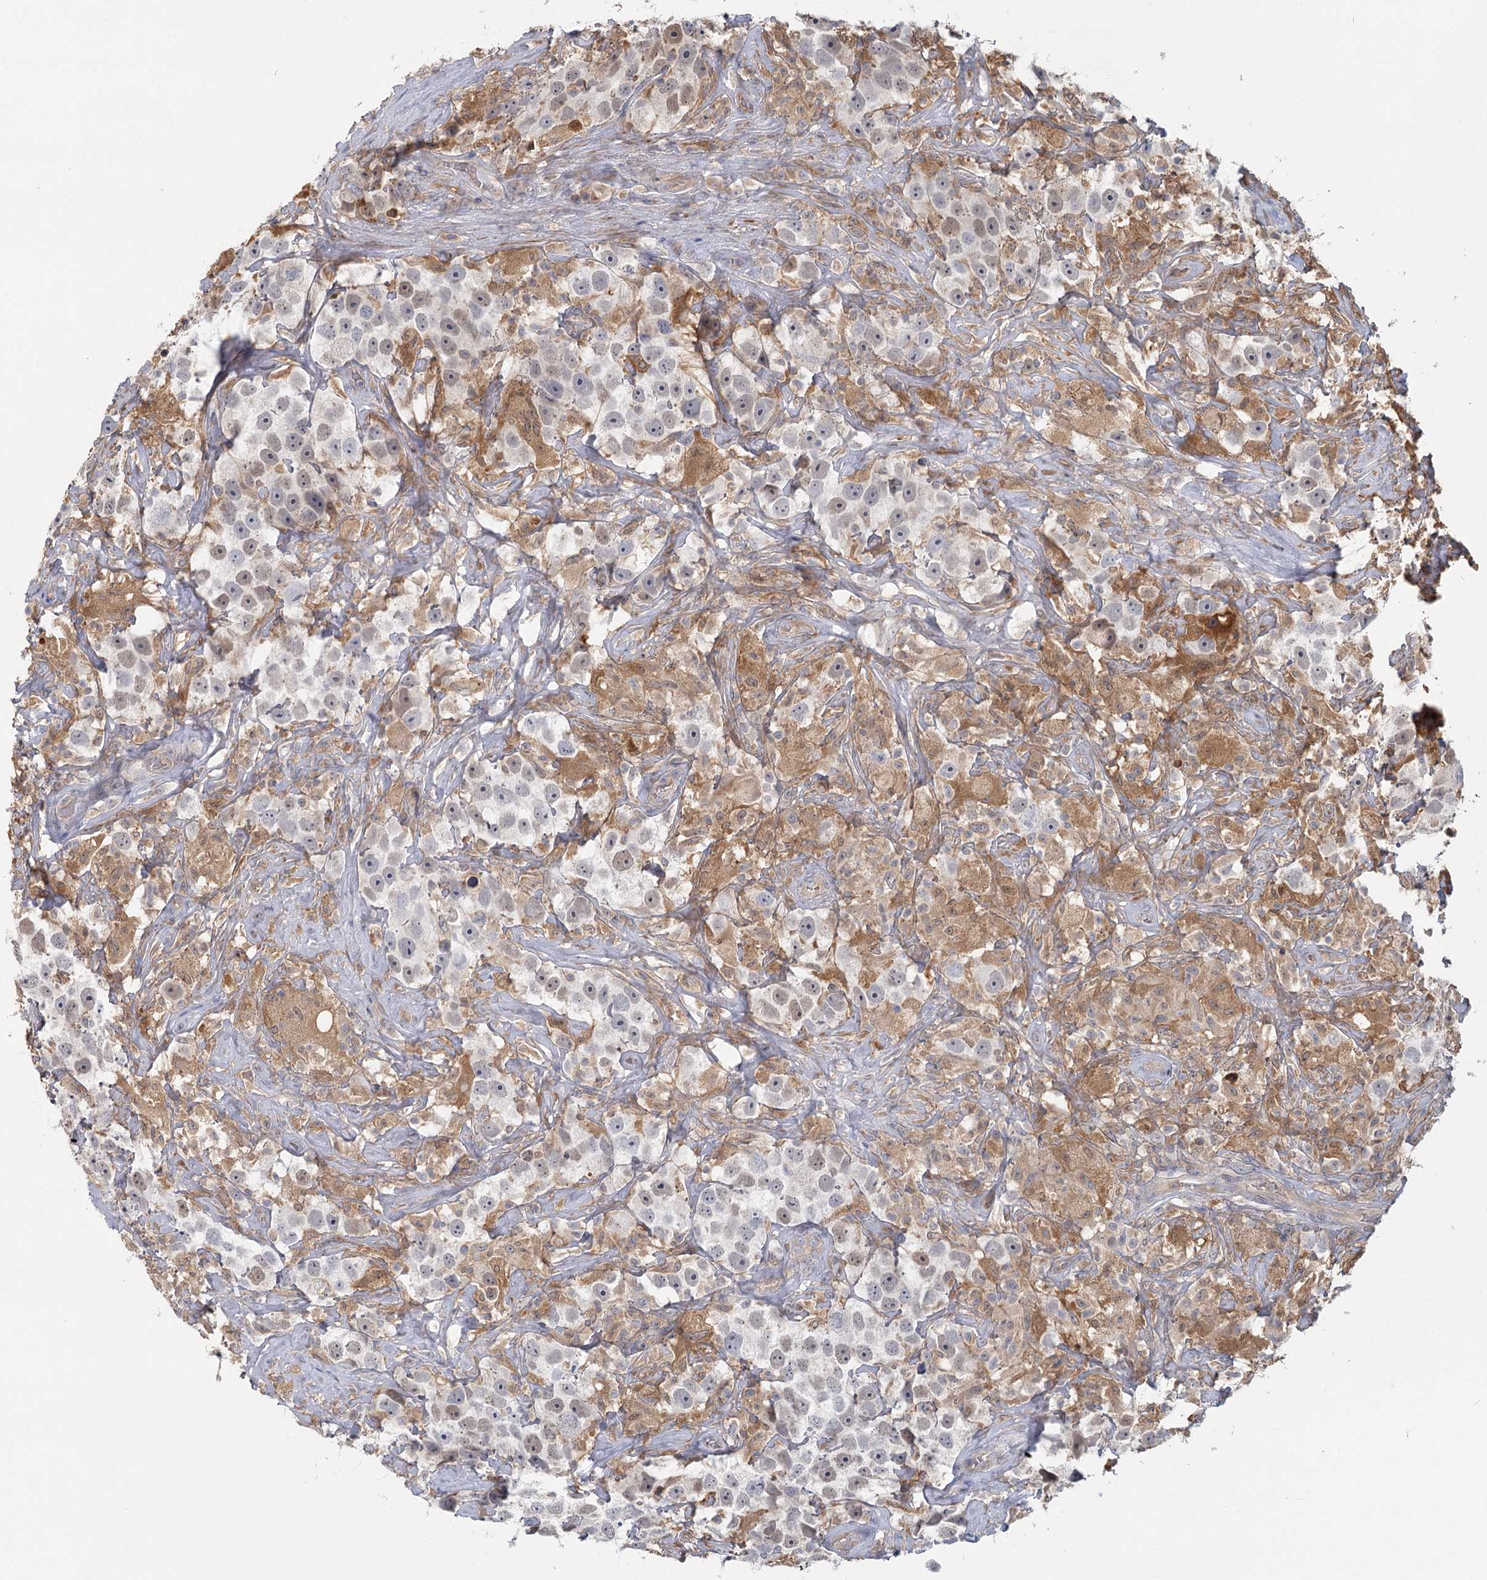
{"staining": {"intensity": "moderate", "quantity": "25%-75%", "location": "cytoplasmic/membranous"}, "tissue": "testis cancer", "cell_type": "Tumor cells", "image_type": "cancer", "snomed": [{"axis": "morphology", "description": "Seminoma, NOS"}, {"axis": "topography", "description": "Testis"}], "caption": "A high-resolution photomicrograph shows IHC staining of testis cancer, which reveals moderate cytoplasmic/membranous expression in approximately 25%-75% of tumor cells. (brown staining indicates protein expression, while blue staining denotes nuclei).", "gene": "USP11", "patient": {"sex": "male", "age": 49}}